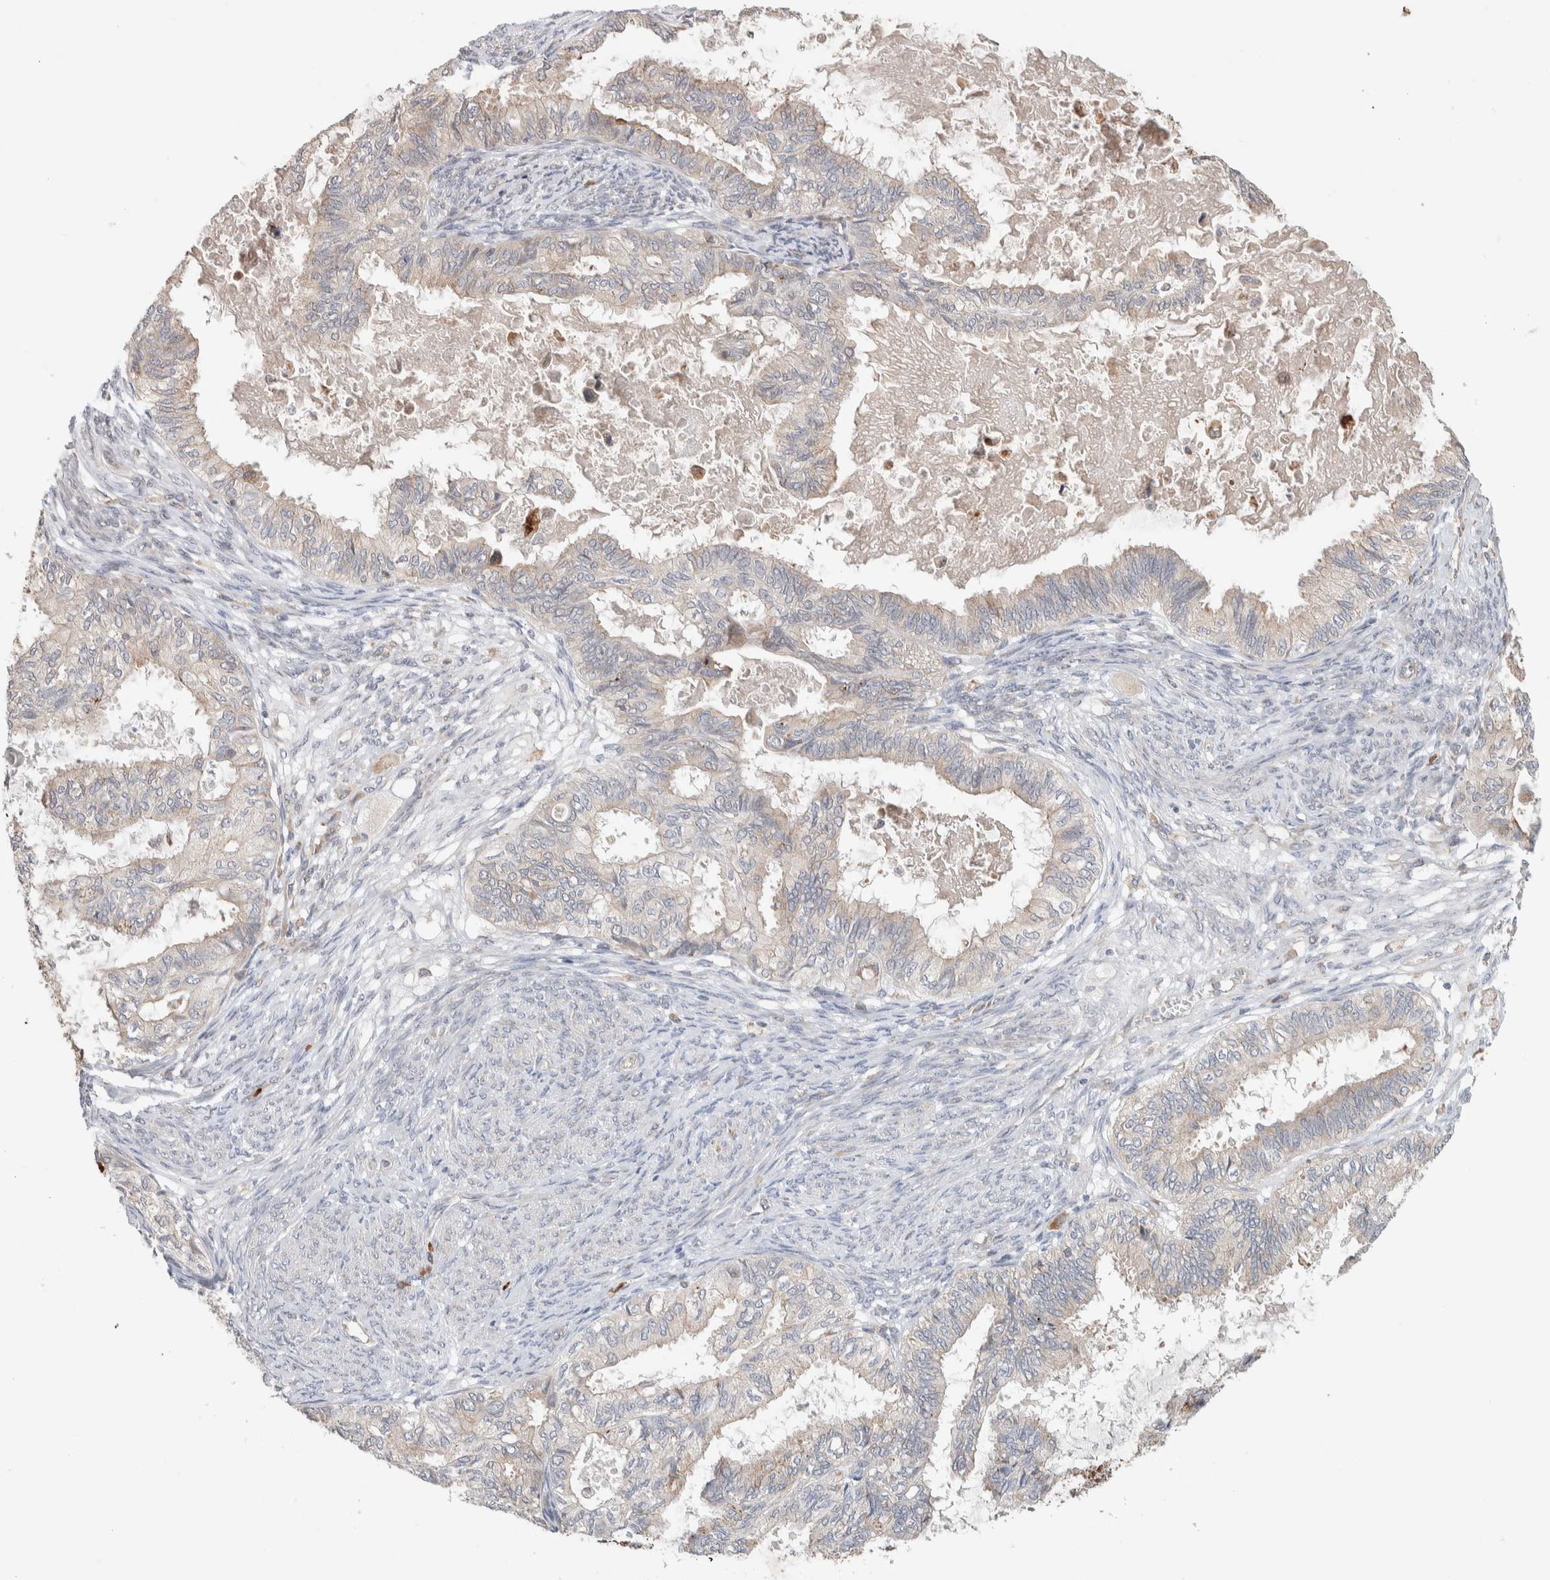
{"staining": {"intensity": "weak", "quantity": "<25%", "location": "cytoplasmic/membranous"}, "tissue": "cervical cancer", "cell_type": "Tumor cells", "image_type": "cancer", "snomed": [{"axis": "morphology", "description": "Normal tissue, NOS"}, {"axis": "morphology", "description": "Adenocarcinoma, NOS"}, {"axis": "topography", "description": "Cervix"}, {"axis": "topography", "description": "Endometrium"}], "caption": "Image shows no significant protein expression in tumor cells of adenocarcinoma (cervical). (DAB (3,3'-diaminobenzidine) immunohistochemistry visualized using brightfield microscopy, high magnification).", "gene": "ADCY8", "patient": {"sex": "female", "age": 86}}